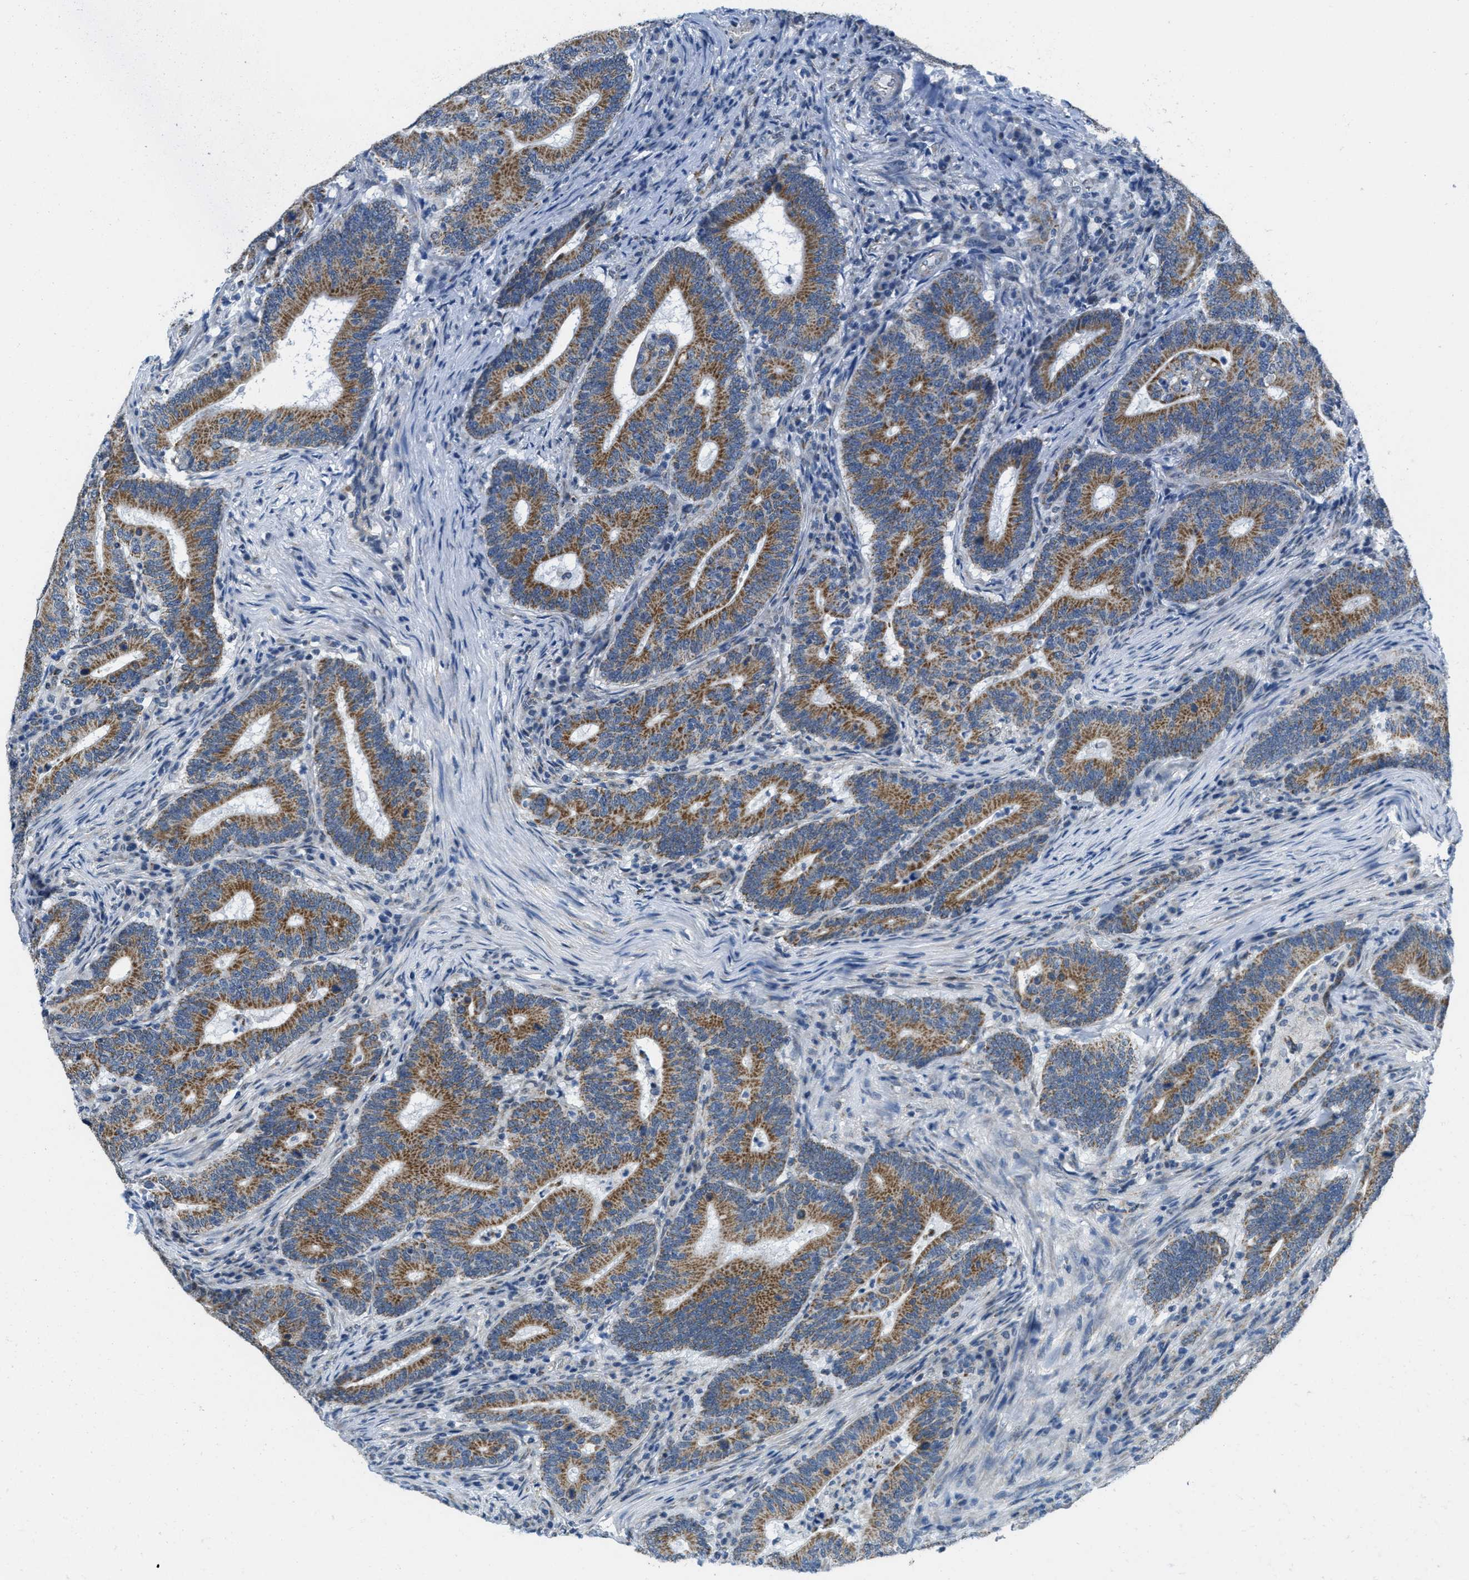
{"staining": {"intensity": "moderate", "quantity": ">75%", "location": "cytoplasmic/membranous"}, "tissue": "colorectal cancer", "cell_type": "Tumor cells", "image_type": "cancer", "snomed": [{"axis": "morphology", "description": "Adenocarcinoma, NOS"}, {"axis": "topography", "description": "Colon"}], "caption": "Brown immunohistochemical staining in human adenocarcinoma (colorectal) reveals moderate cytoplasmic/membranous expression in about >75% of tumor cells.", "gene": "TOMM70", "patient": {"sex": "female", "age": 66}}